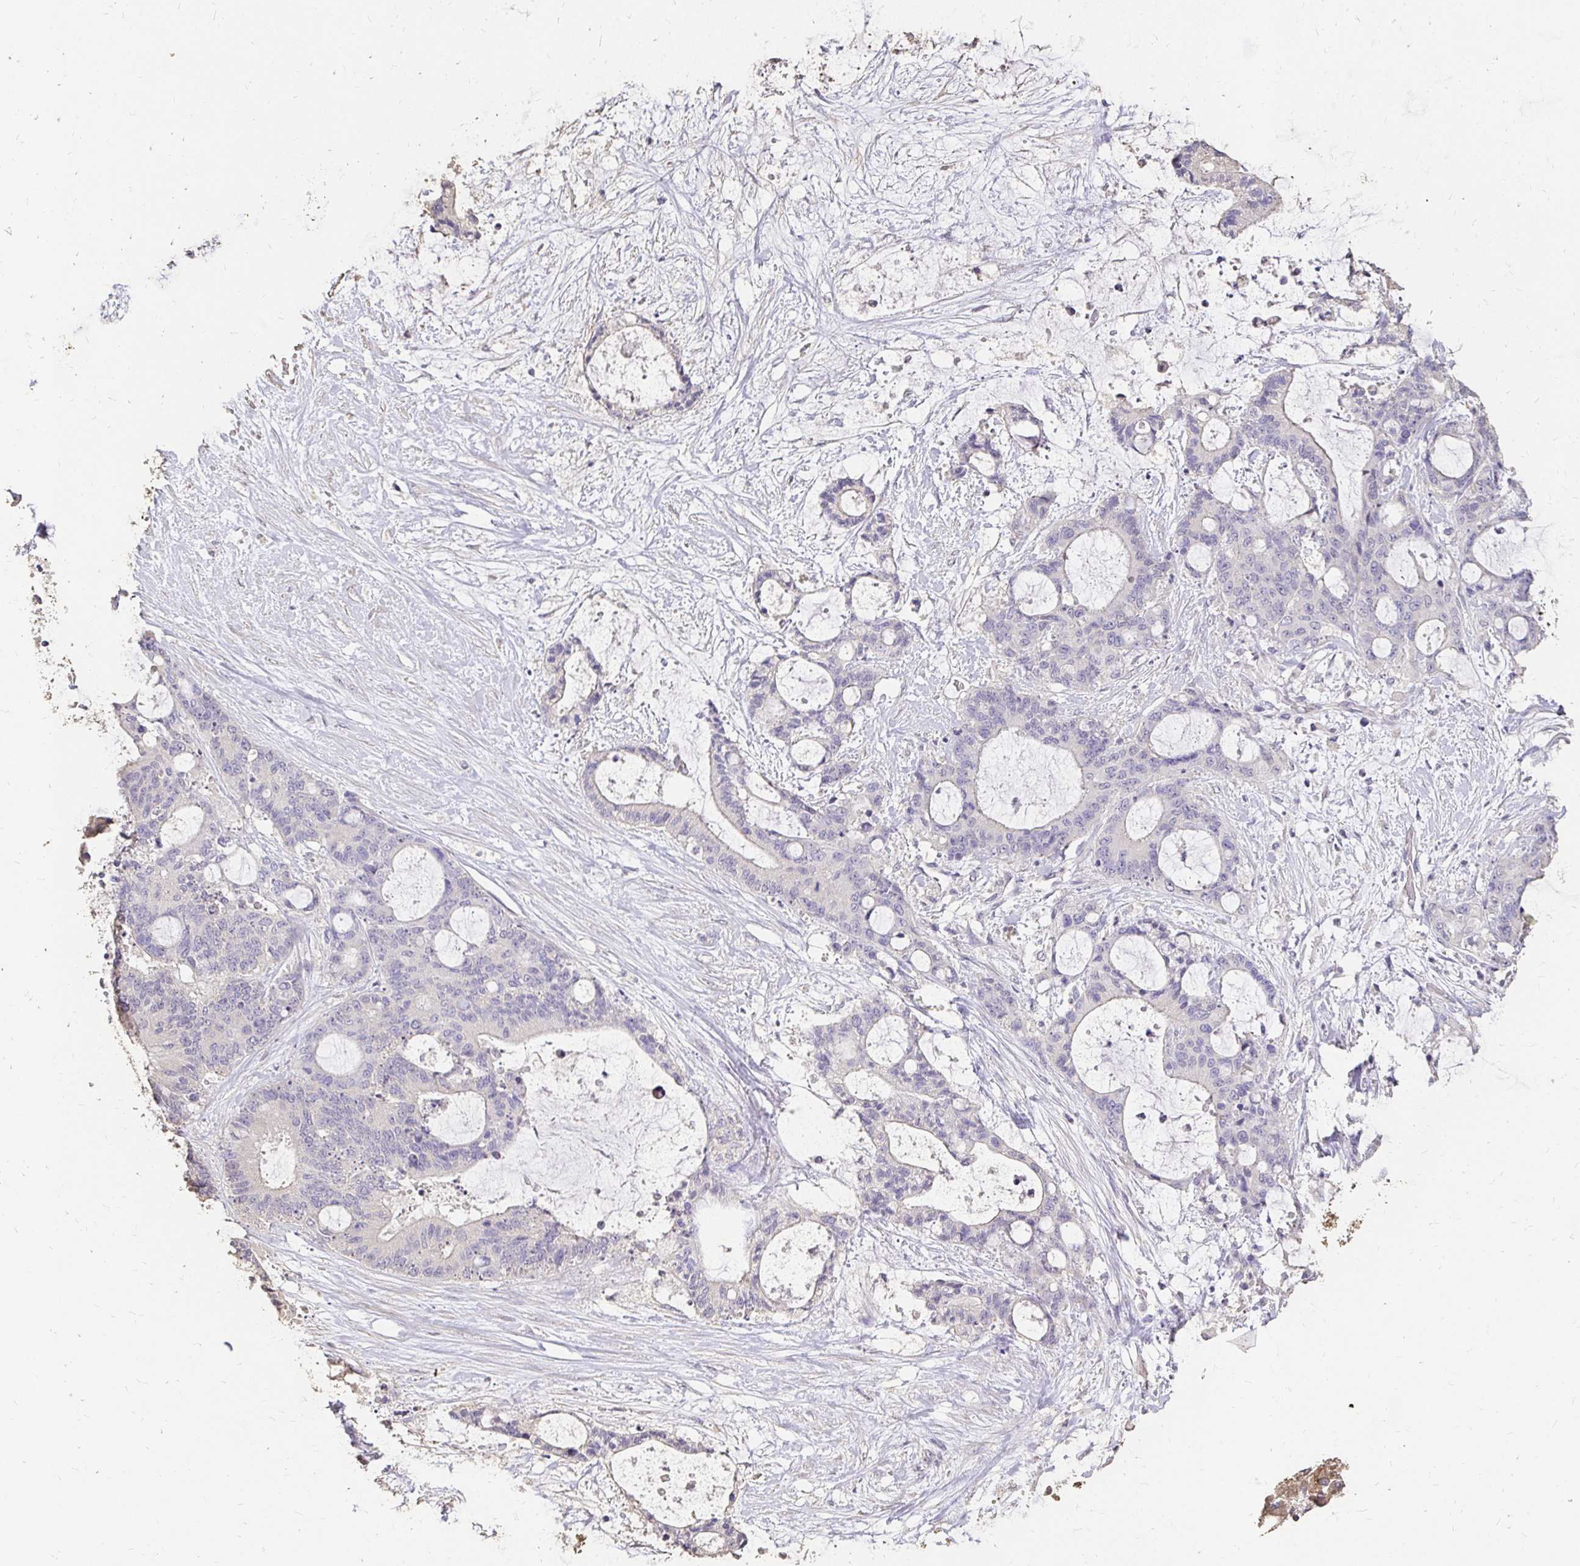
{"staining": {"intensity": "negative", "quantity": "none", "location": "none"}, "tissue": "liver cancer", "cell_type": "Tumor cells", "image_type": "cancer", "snomed": [{"axis": "morphology", "description": "Normal tissue, NOS"}, {"axis": "morphology", "description": "Cholangiocarcinoma"}, {"axis": "topography", "description": "Liver"}, {"axis": "topography", "description": "Peripheral nerve tissue"}], "caption": "The histopathology image demonstrates no significant staining in tumor cells of liver cancer (cholangiocarcinoma). (DAB IHC with hematoxylin counter stain).", "gene": "UGT1A6", "patient": {"sex": "female", "age": 73}}